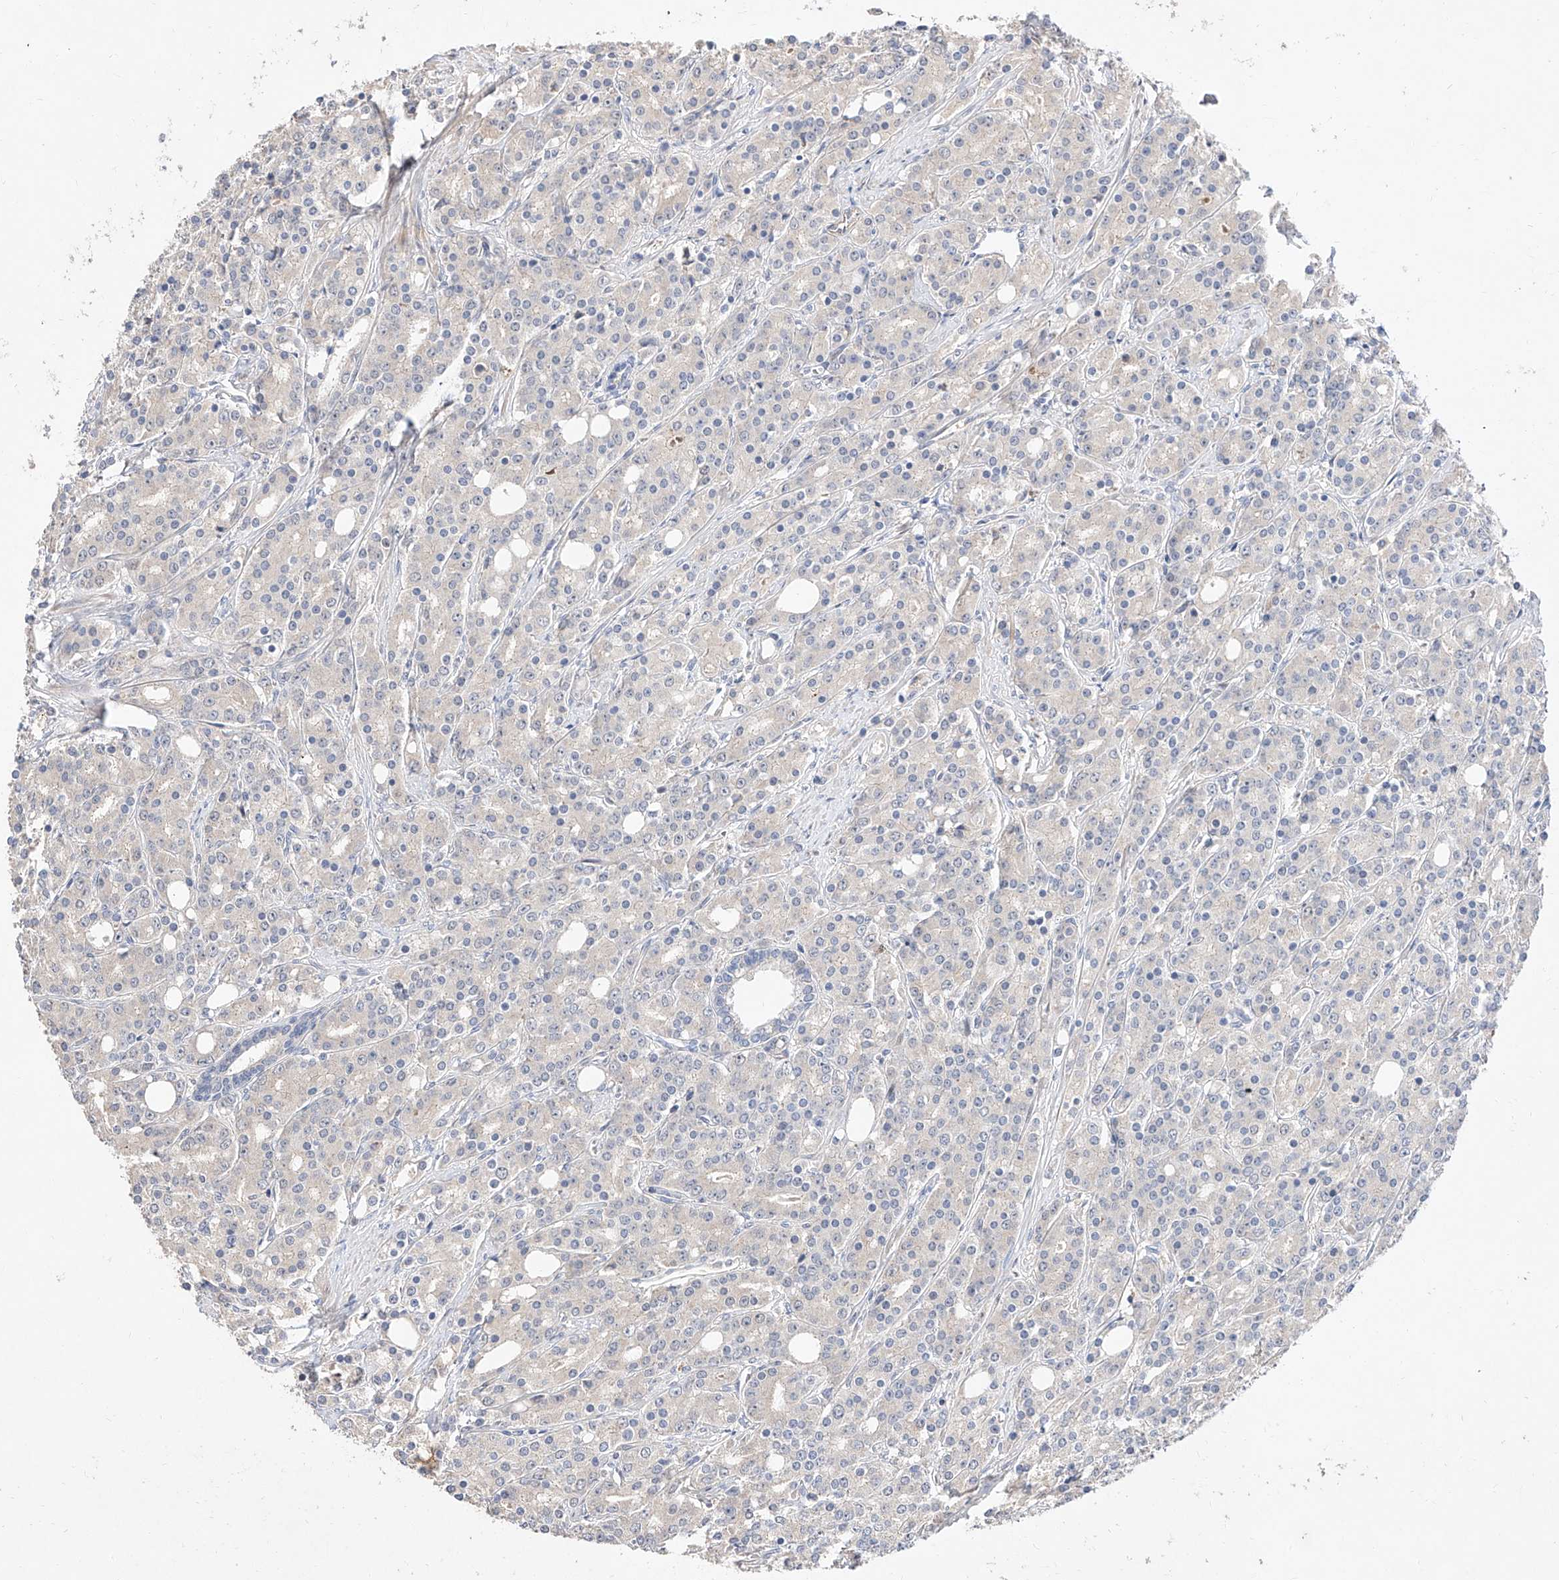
{"staining": {"intensity": "negative", "quantity": "none", "location": "none"}, "tissue": "prostate cancer", "cell_type": "Tumor cells", "image_type": "cancer", "snomed": [{"axis": "morphology", "description": "Adenocarcinoma, High grade"}, {"axis": "topography", "description": "Prostate"}], "caption": "Prostate cancer stained for a protein using immunohistochemistry shows no staining tumor cells.", "gene": "FUCA2", "patient": {"sex": "male", "age": 62}}